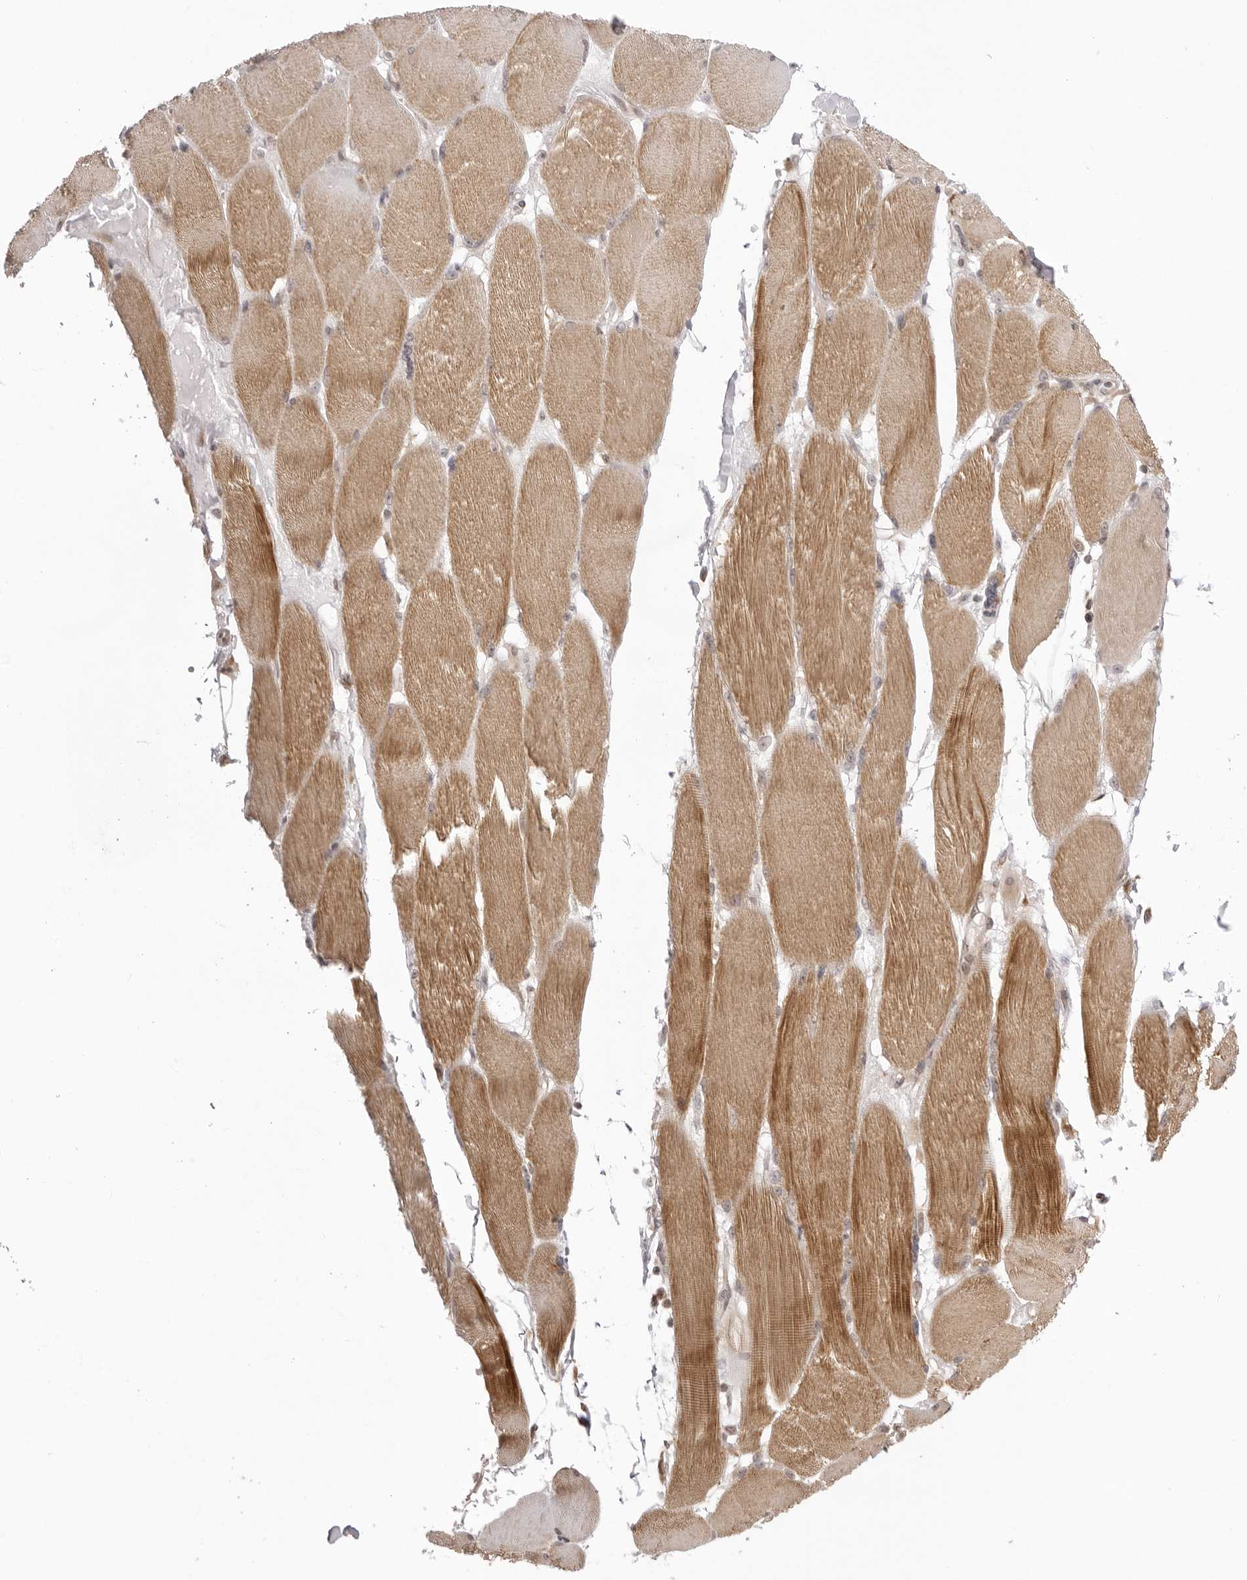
{"staining": {"intensity": "moderate", "quantity": "25%-75%", "location": "cytoplasmic/membranous"}, "tissue": "skeletal muscle", "cell_type": "Myocytes", "image_type": "normal", "snomed": [{"axis": "morphology", "description": "Normal tissue, NOS"}, {"axis": "topography", "description": "Skin"}, {"axis": "topography", "description": "Skeletal muscle"}], "caption": "This histopathology image exhibits immunohistochemistry staining of benign skeletal muscle, with medium moderate cytoplasmic/membranous staining in about 25%-75% of myocytes.", "gene": "ZC3H11A", "patient": {"sex": "male", "age": 83}}